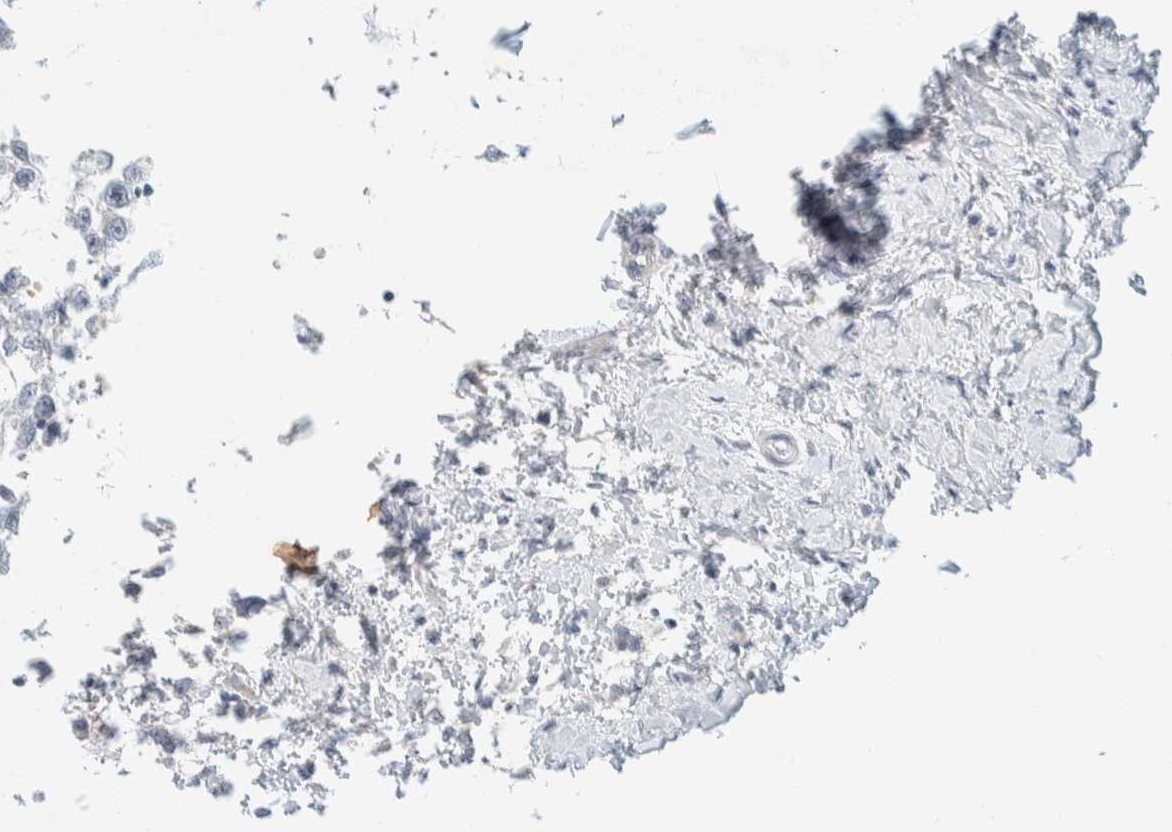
{"staining": {"intensity": "negative", "quantity": "none", "location": "none"}, "tissue": "testis cancer", "cell_type": "Tumor cells", "image_type": "cancer", "snomed": [{"axis": "morphology", "description": "Seminoma, NOS"}, {"axis": "morphology", "description": "Carcinoma, Embryonal, NOS"}, {"axis": "topography", "description": "Testis"}], "caption": "This is an immunohistochemistry (IHC) micrograph of human testis cancer. There is no expression in tumor cells.", "gene": "ALOX12B", "patient": {"sex": "male", "age": 51}}